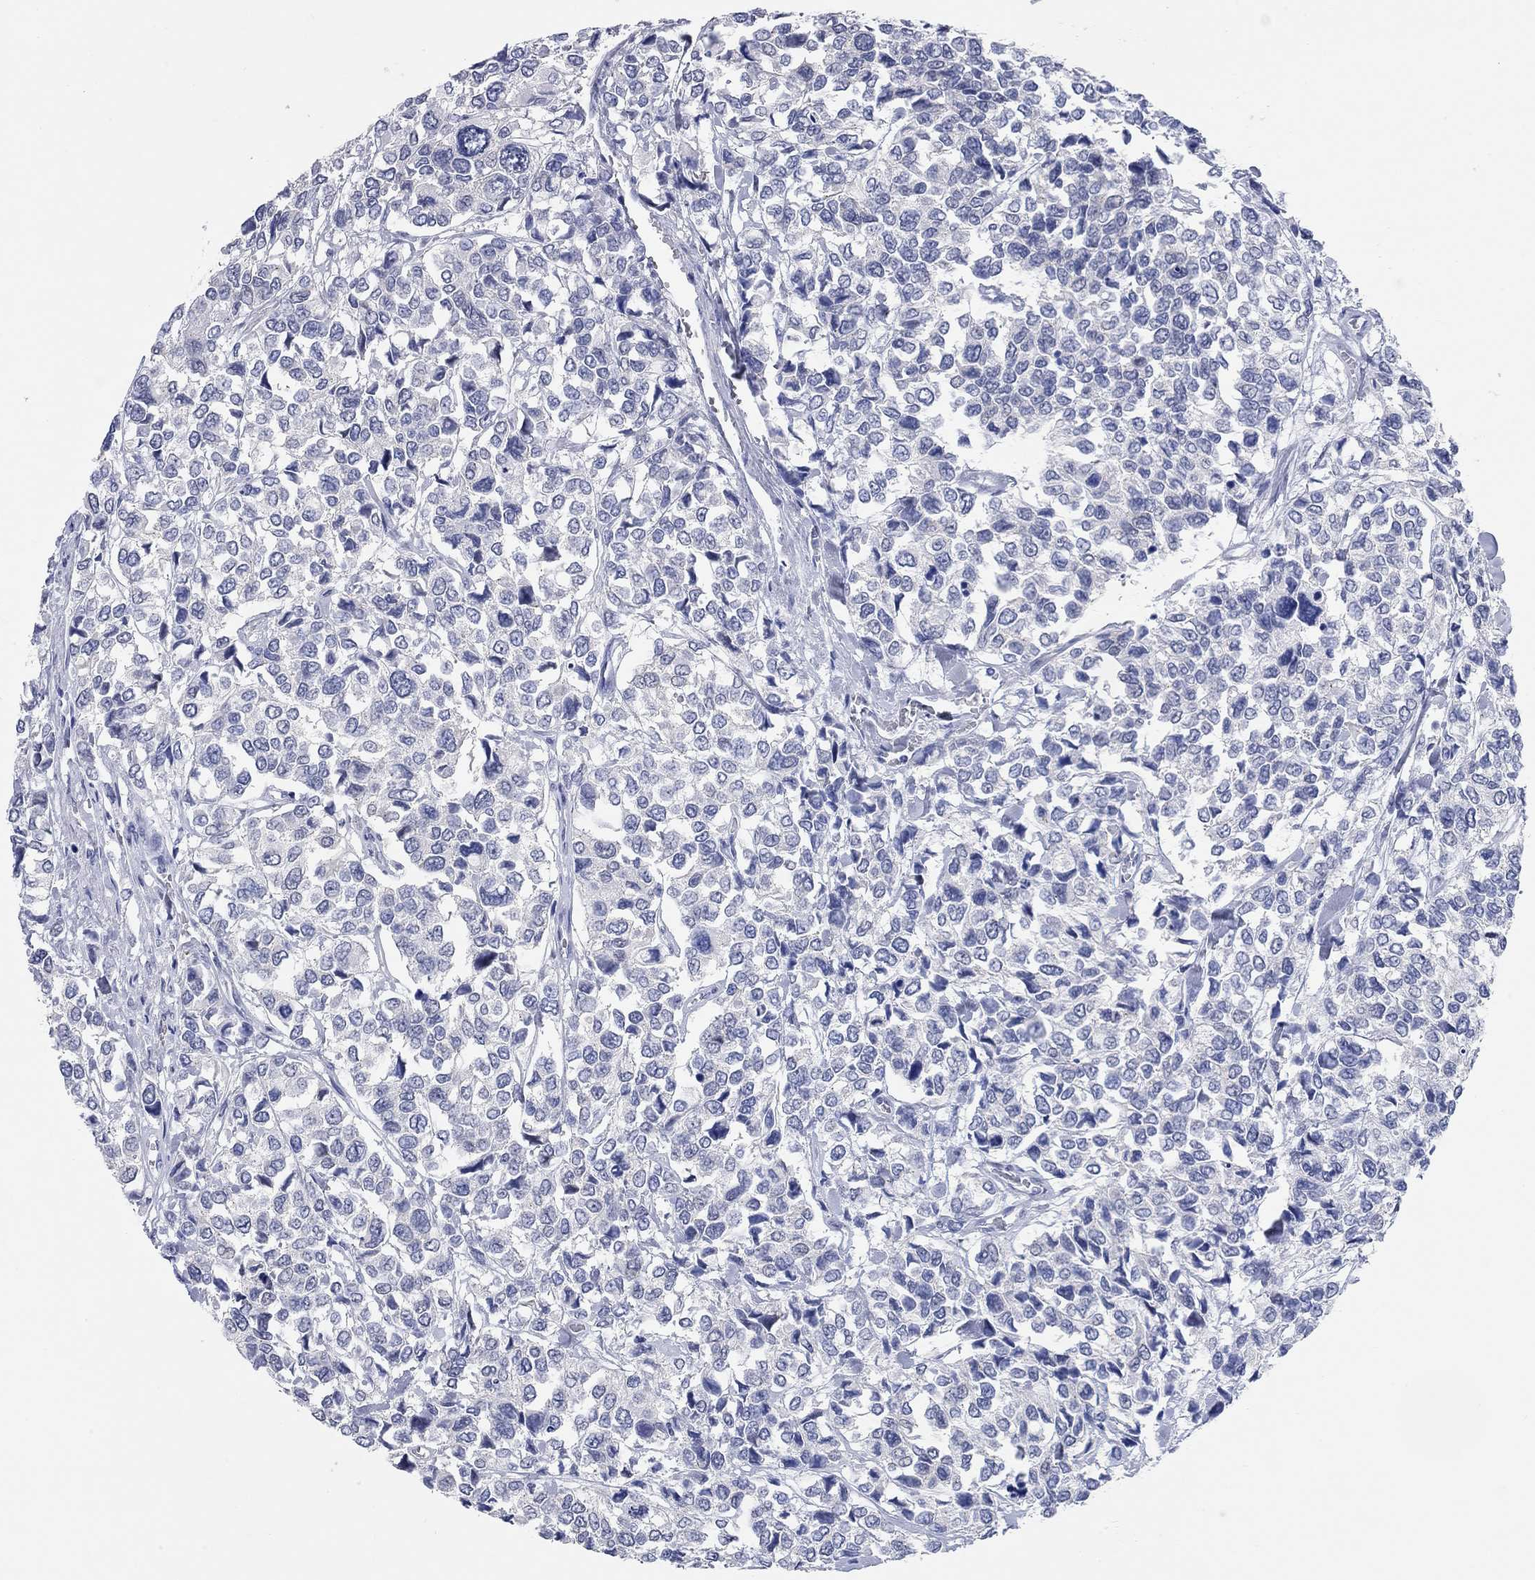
{"staining": {"intensity": "negative", "quantity": "none", "location": "none"}, "tissue": "urothelial cancer", "cell_type": "Tumor cells", "image_type": "cancer", "snomed": [{"axis": "morphology", "description": "Urothelial carcinoma, High grade"}, {"axis": "topography", "description": "Urinary bladder"}], "caption": "High-grade urothelial carcinoma stained for a protein using immunohistochemistry reveals no positivity tumor cells.", "gene": "WASF3", "patient": {"sex": "male", "age": 77}}